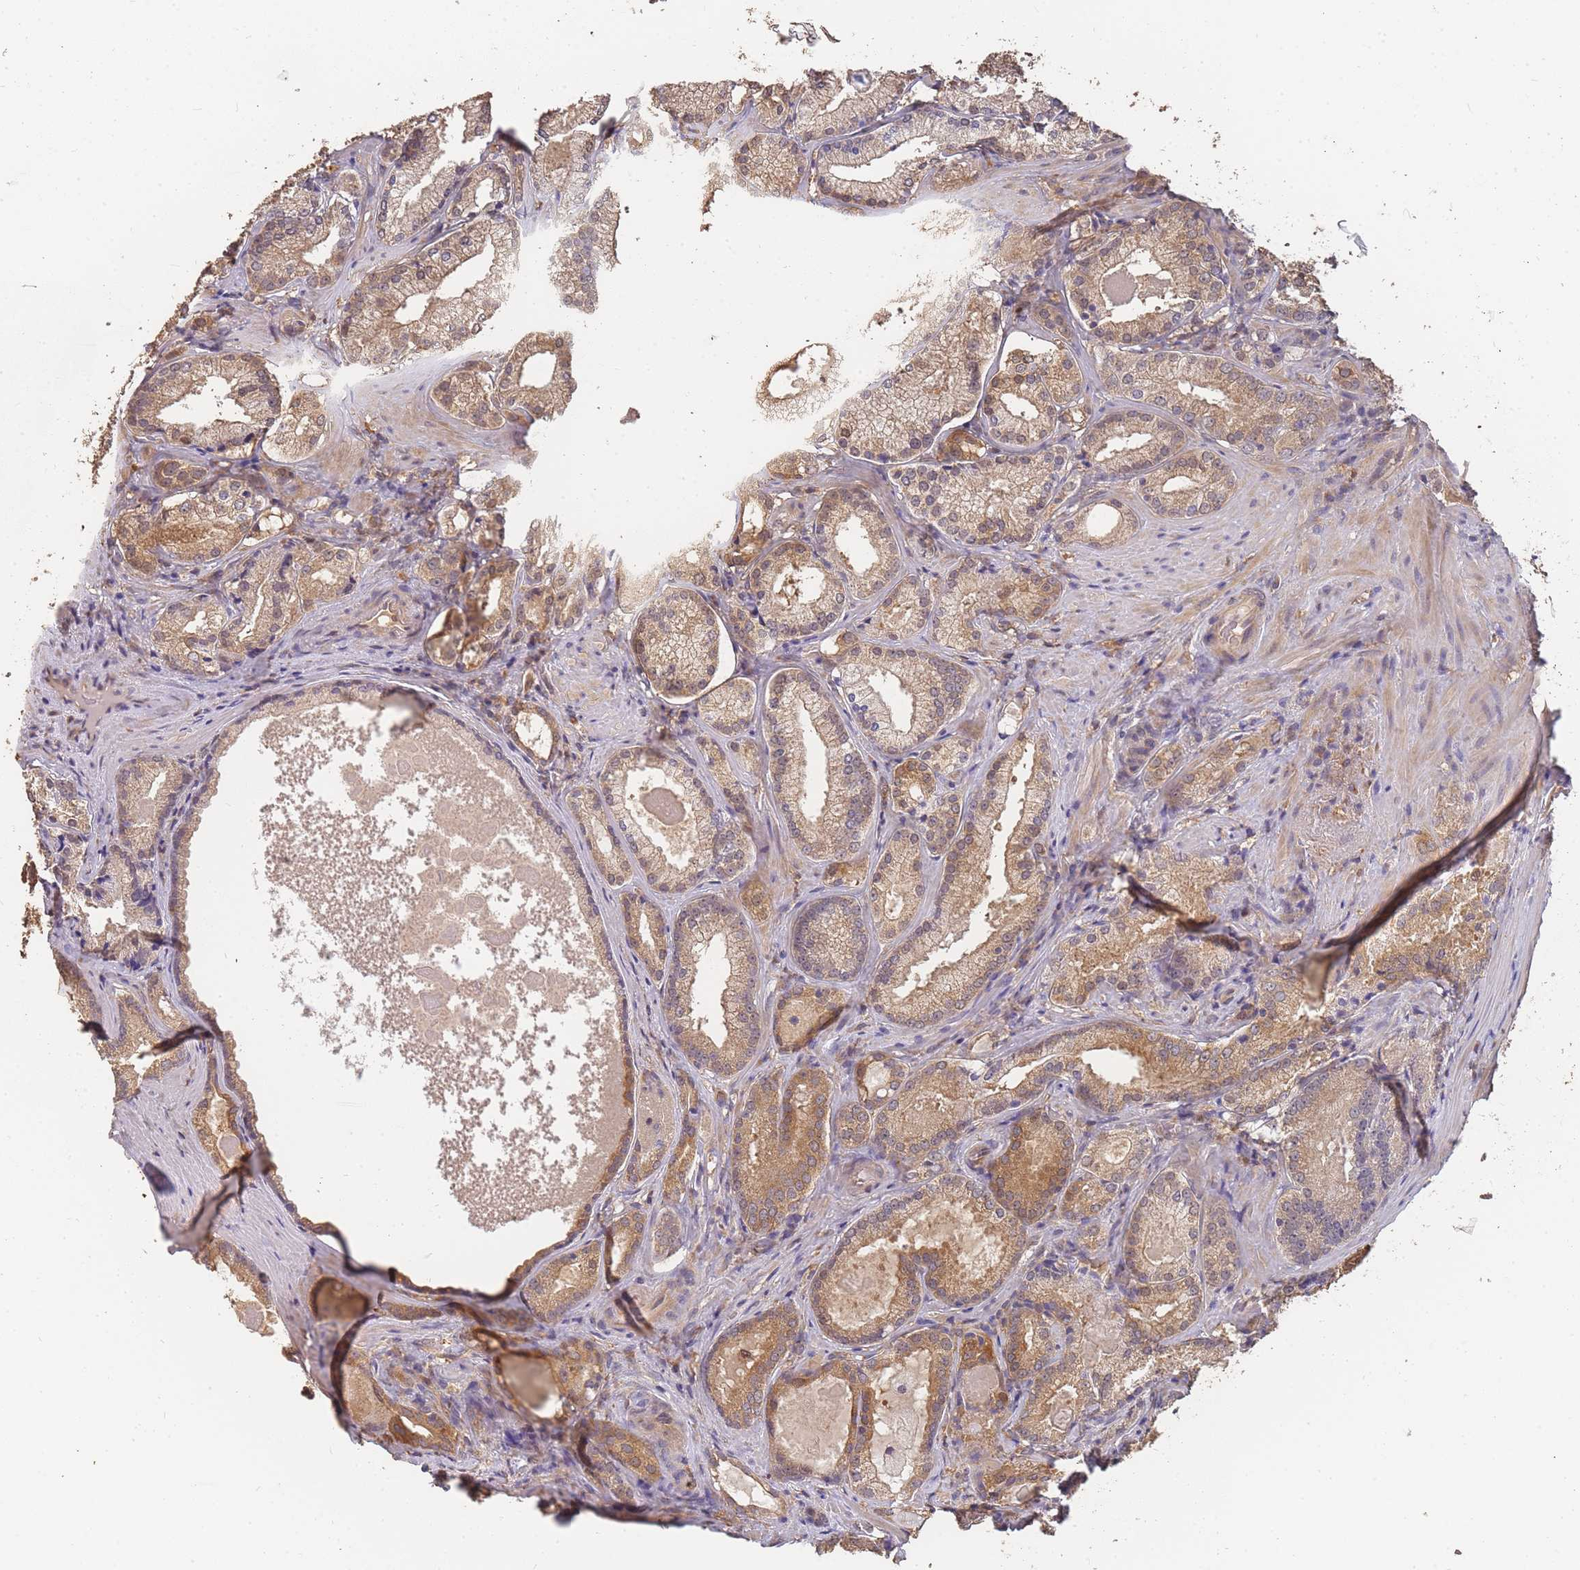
{"staining": {"intensity": "moderate", "quantity": ">75%", "location": "cytoplasmic/membranous"}, "tissue": "prostate cancer", "cell_type": "Tumor cells", "image_type": "cancer", "snomed": [{"axis": "morphology", "description": "Adenocarcinoma, Low grade"}, {"axis": "topography", "description": "Prostate"}], "caption": "Immunohistochemical staining of human adenocarcinoma (low-grade) (prostate) displays moderate cytoplasmic/membranous protein staining in approximately >75% of tumor cells. Immunohistochemistry stains the protein of interest in brown and the nuclei are stained blue.", "gene": "CDKN2AIPNL", "patient": {"sex": "male", "age": 57}}